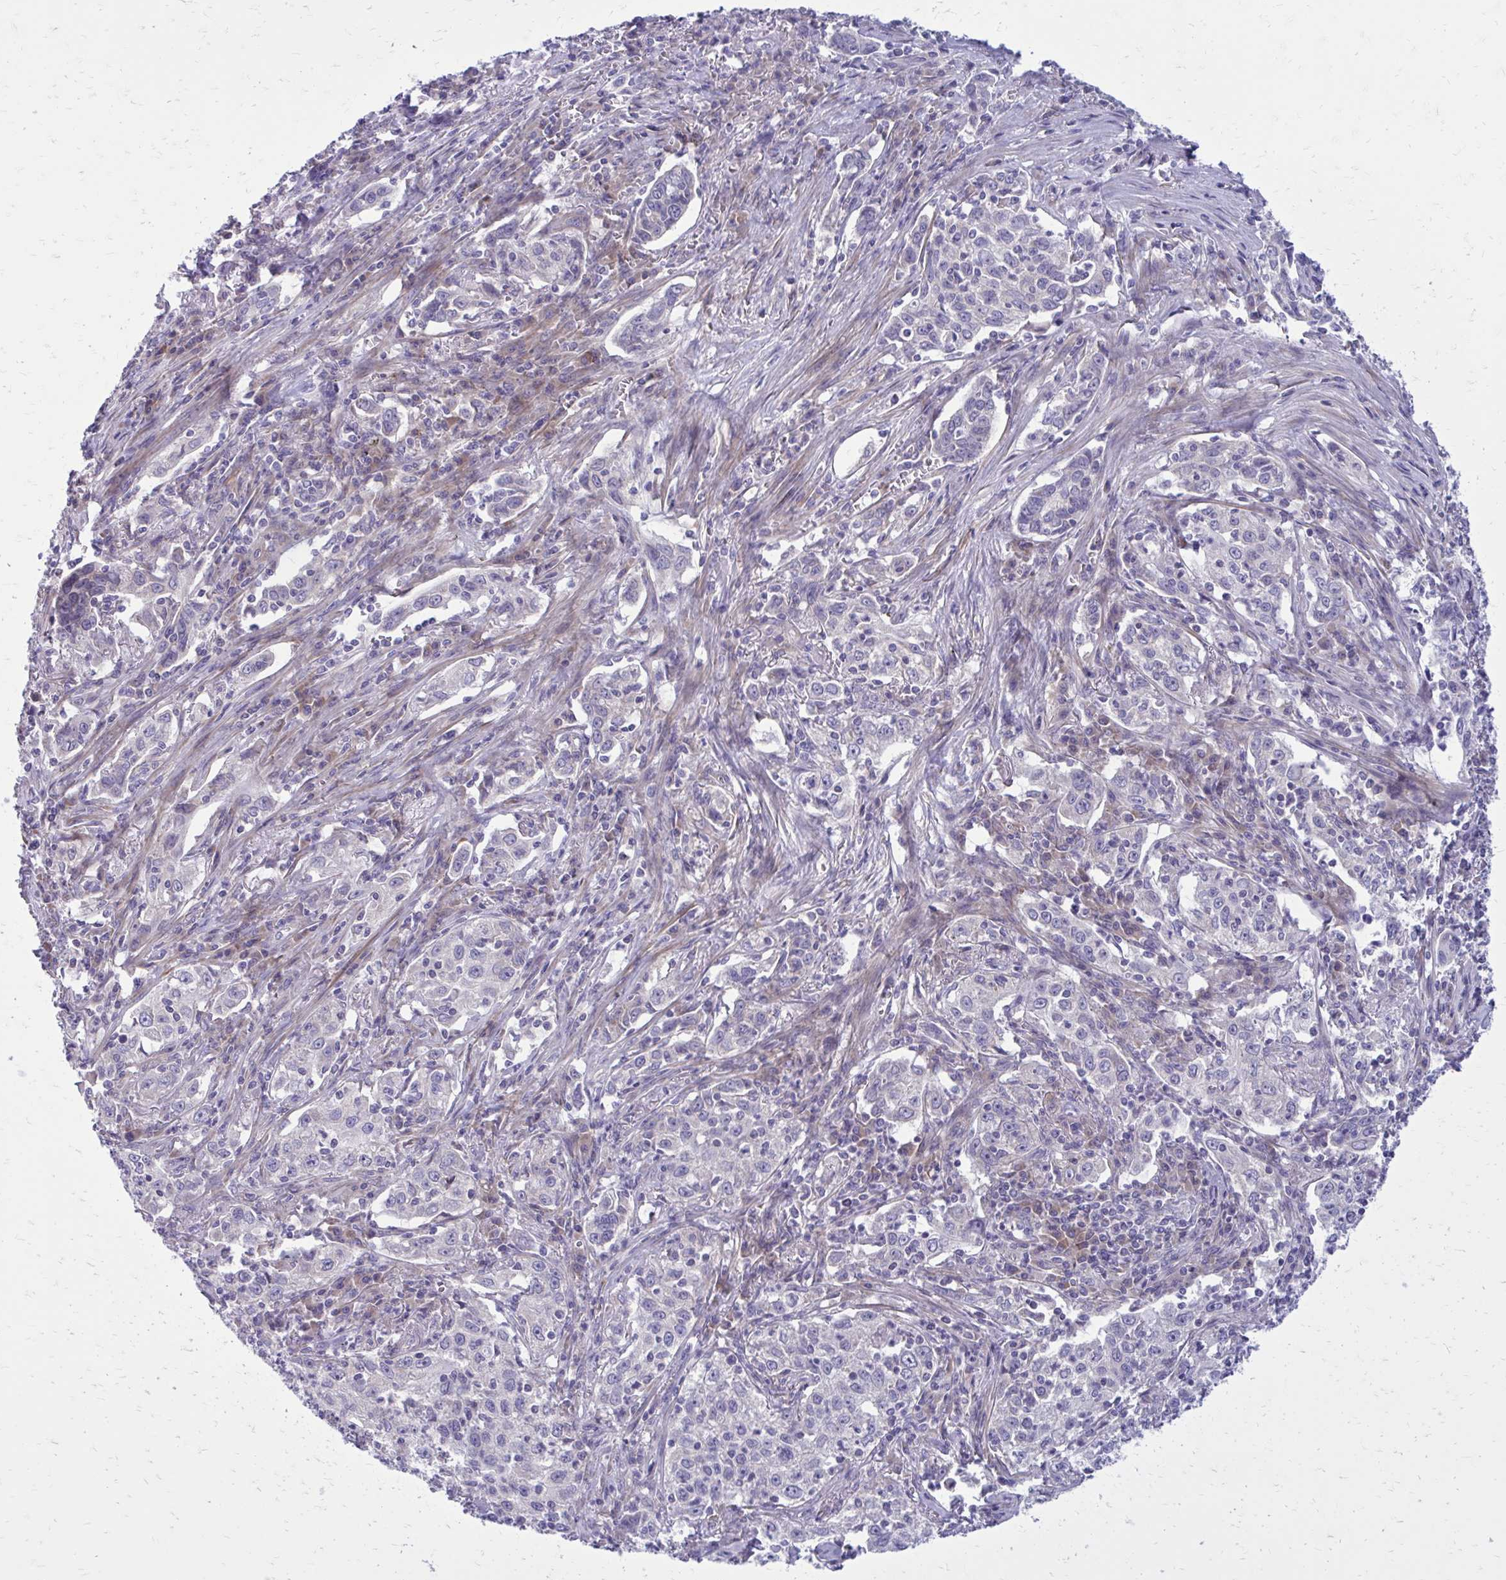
{"staining": {"intensity": "negative", "quantity": "none", "location": "none"}, "tissue": "lung cancer", "cell_type": "Tumor cells", "image_type": "cancer", "snomed": [{"axis": "morphology", "description": "Squamous cell carcinoma, NOS"}, {"axis": "topography", "description": "Lung"}], "caption": "A micrograph of human lung squamous cell carcinoma is negative for staining in tumor cells.", "gene": "GIGYF2", "patient": {"sex": "male", "age": 71}}